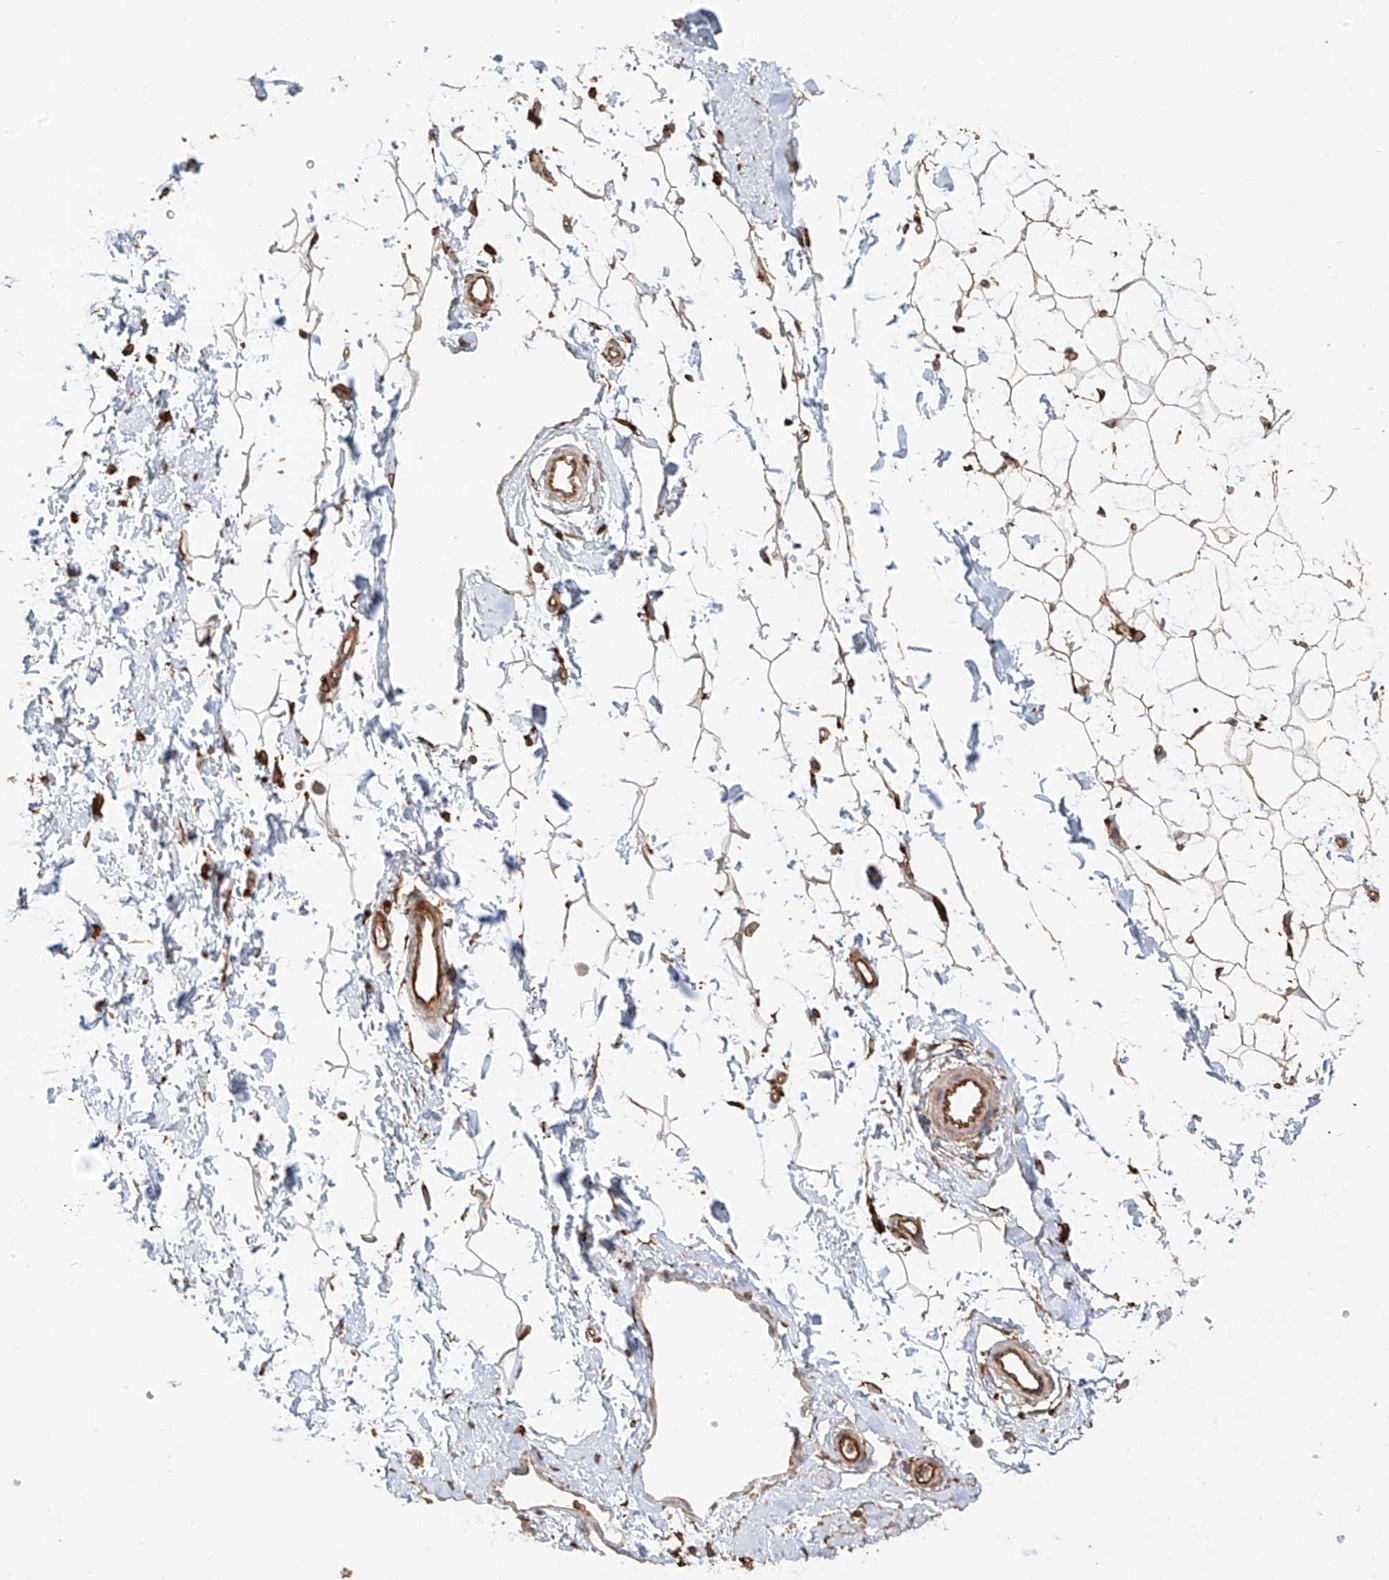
{"staining": {"intensity": "moderate", "quantity": "25%-75%", "location": "cytoplasmic/membranous"}, "tissue": "adipose tissue", "cell_type": "Adipocytes", "image_type": "normal", "snomed": [{"axis": "morphology", "description": "Normal tissue, NOS"}, {"axis": "topography", "description": "Breast"}], "caption": "Immunohistochemical staining of normal human adipose tissue exhibits medium levels of moderate cytoplasmic/membranous positivity in approximately 25%-75% of adipocytes. (IHC, brightfield microscopy, high magnification).", "gene": "SNX9", "patient": {"sex": "female", "age": 23}}